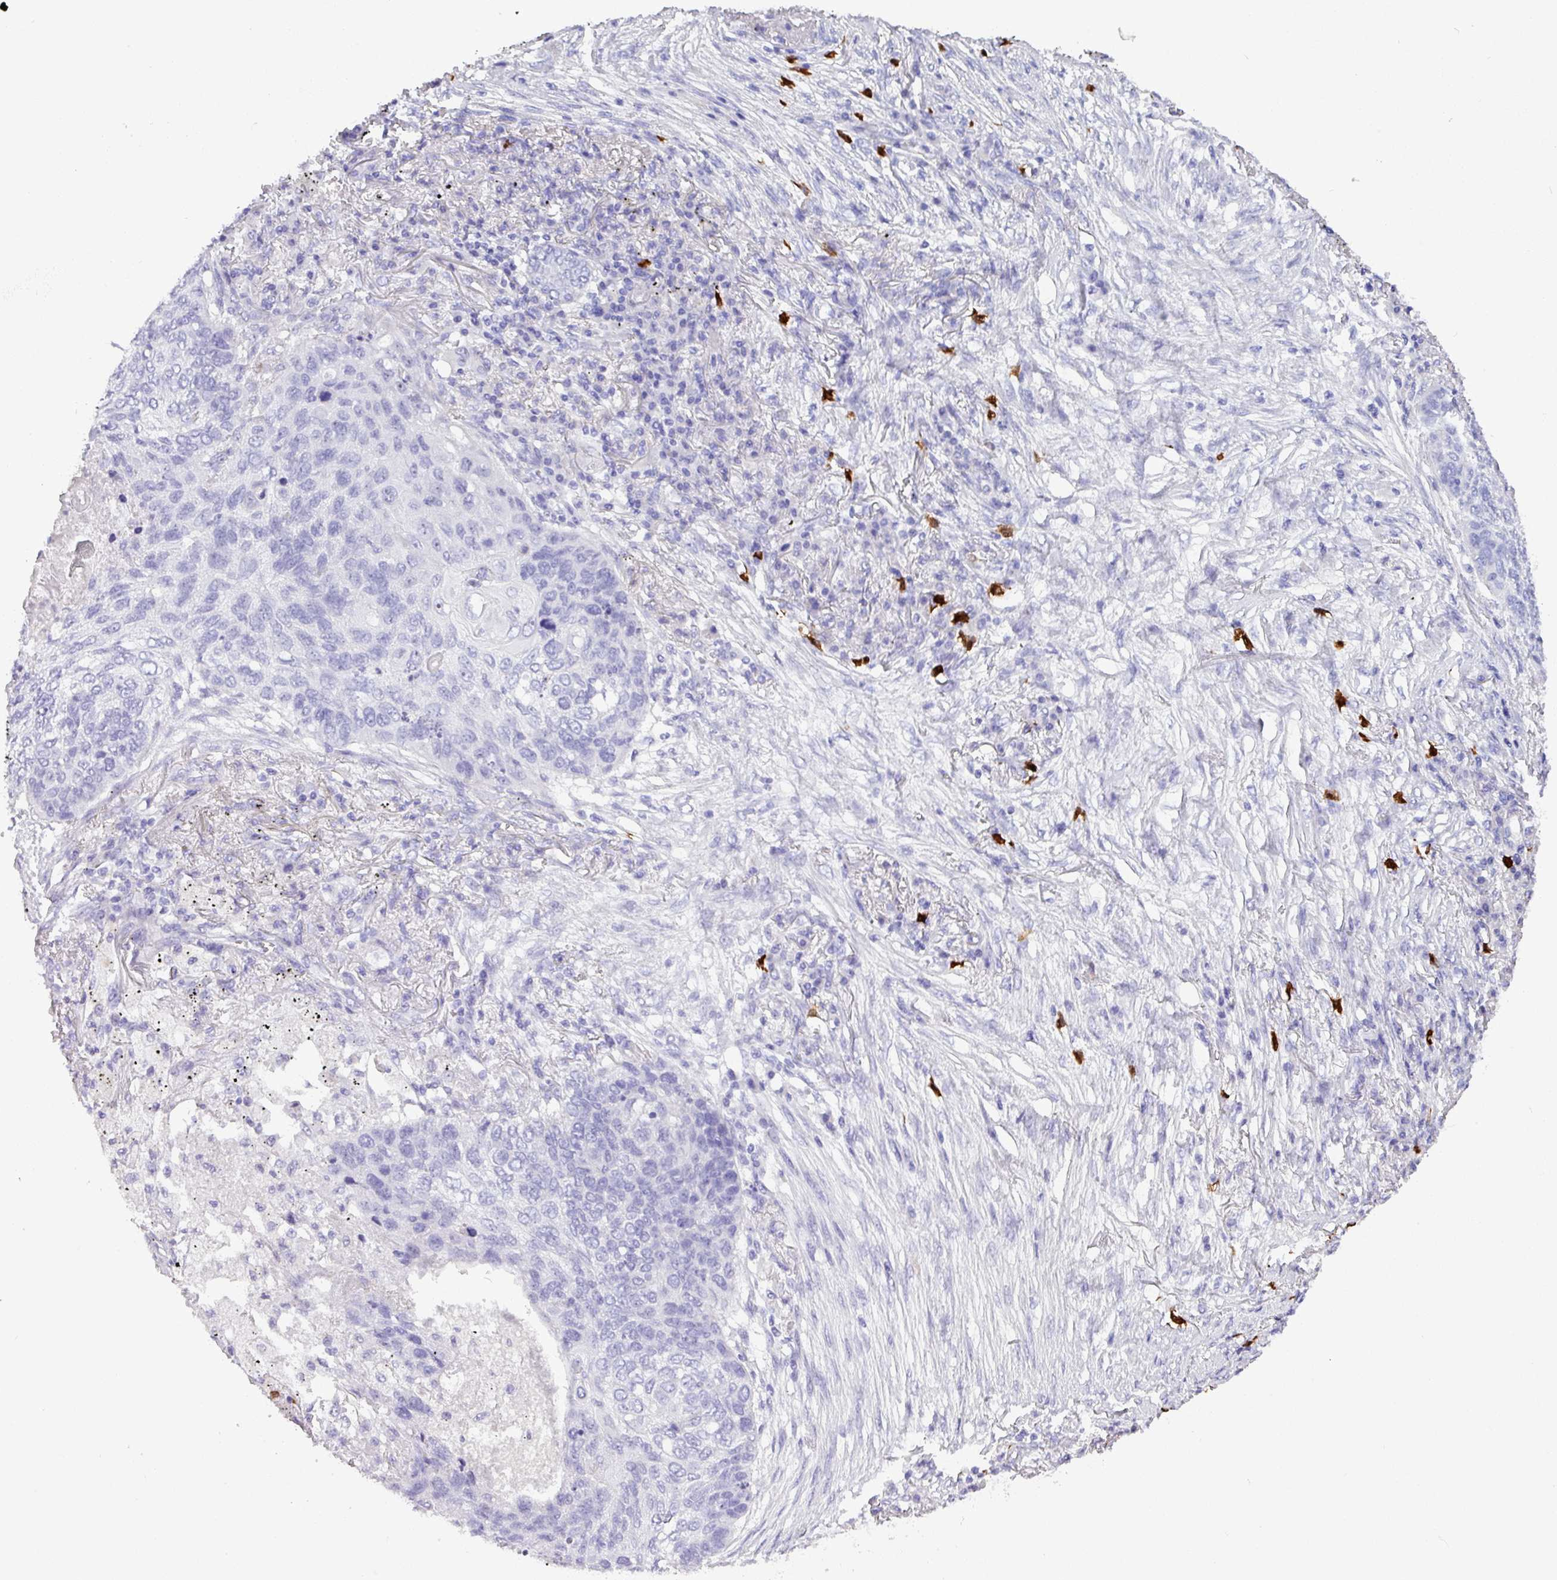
{"staining": {"intensity": "negative", "quantity": "none", "location": "none"}, "tissue": "lung cancer", "cell_type": "Tumor cells", "image_type": "cancer", "snomed": [{"axis": "morphology", "description": "Squamous cell carcinoma, NOS"}, {"axis": "topography", "description": "Lung"}], "caption": "Lung cancer (squamous cell carcinoma) was stained to show a protein in brown. There is no significant expression in tumor cells. The staining was performed using DAB to visualize the protein expression in brown, while the nuclei were stained in blue with hematoxylin (Magnification: 20x).", "gene": "MRM2", "patient": {"sex": "female", "age": 63}}